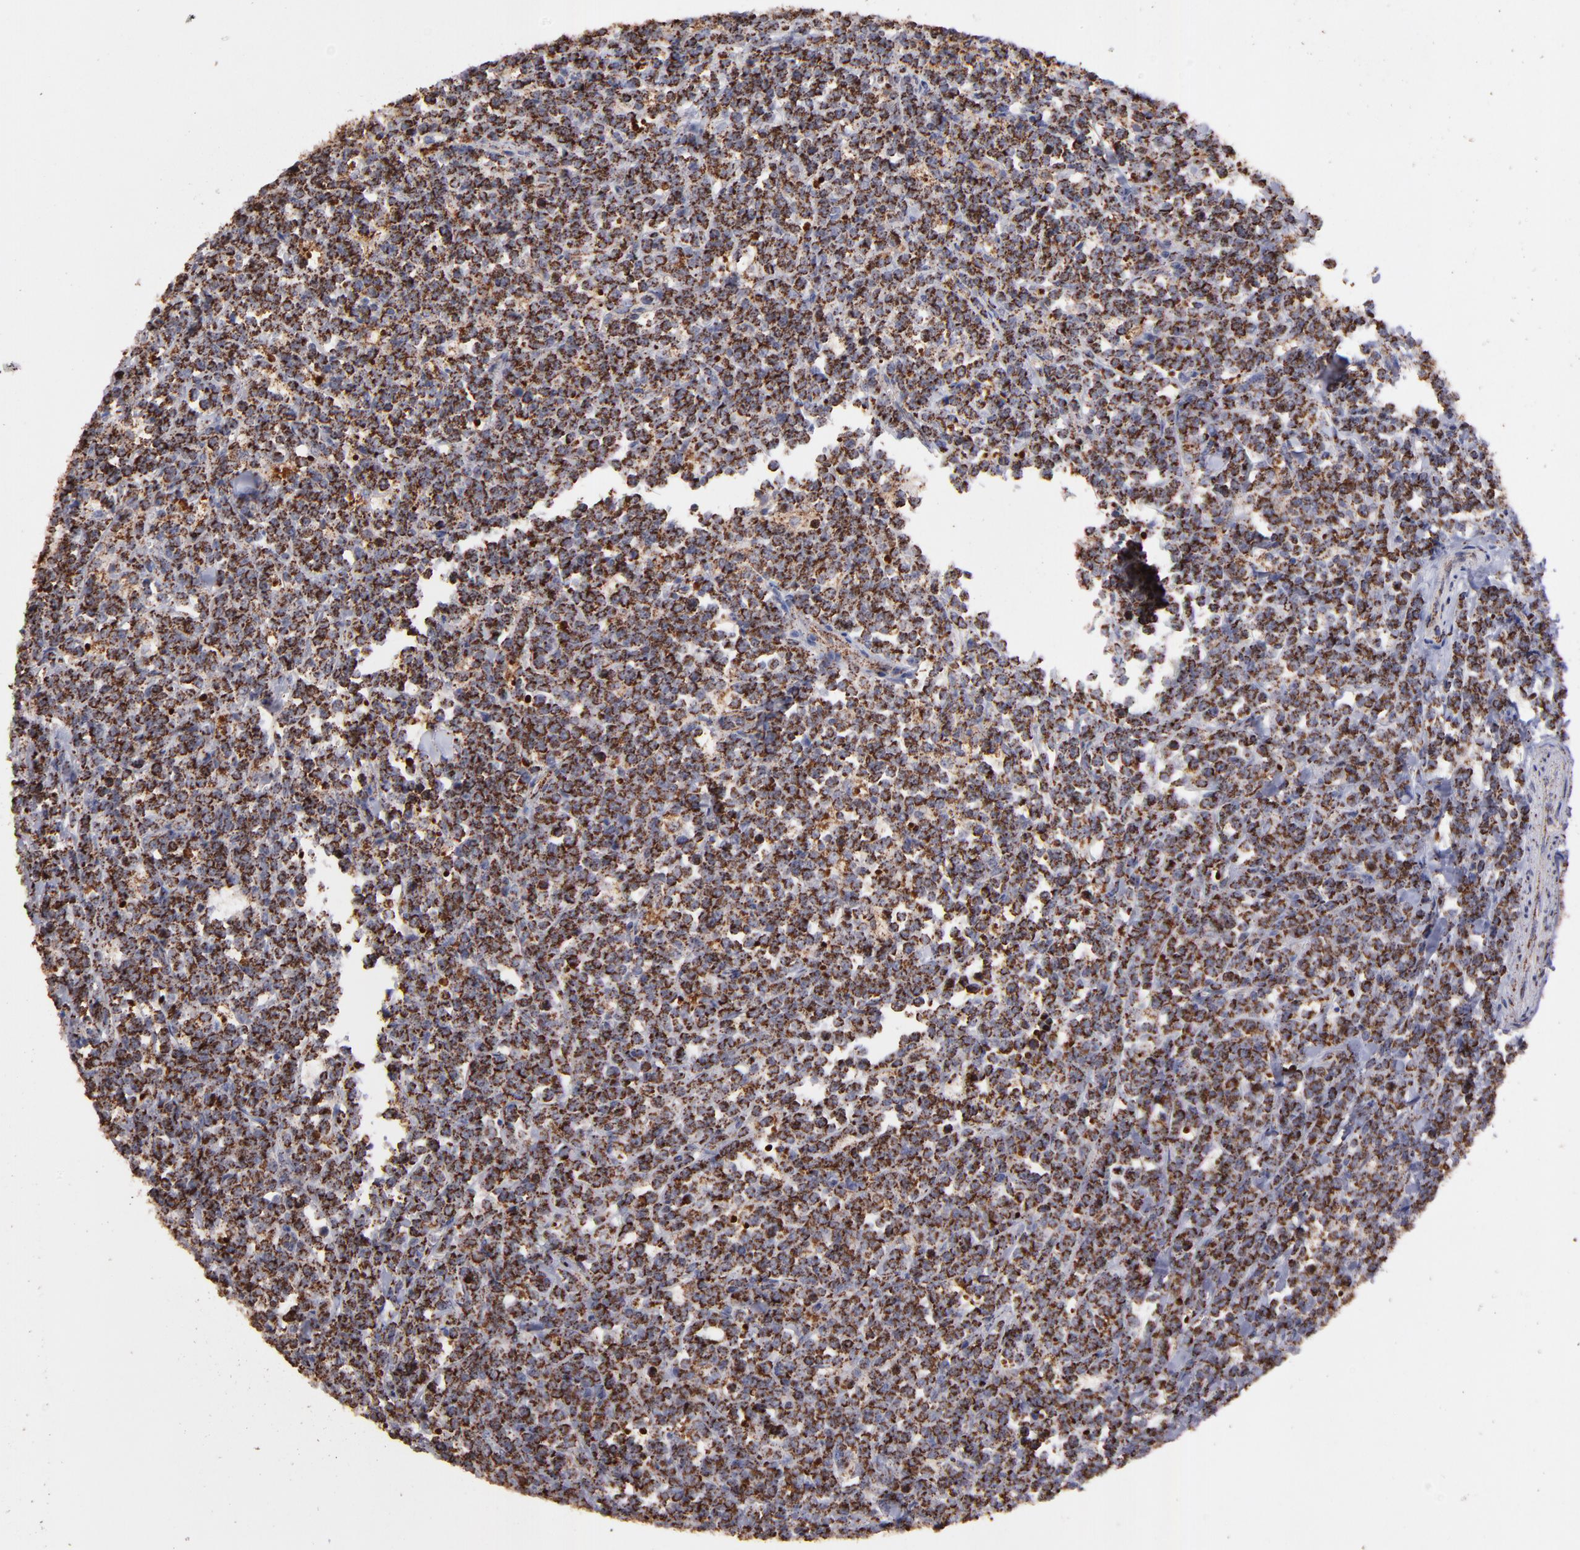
{"staining": {"intensity": "strong", "quantity": ">75%", "location": "cytoplasmic/membranous"}, "tissue": "lymphoma", "cell_type": "Tumor cells", "image_type": "cancer", "snomed": [{"axis": "morphology", "description": "Malignant lymphoma, non-Hodgkin's type, High grade"}, {"axis": "topography", "description": "Small intestine"}, {"axis": "topography", "description": "Colon"}], "caption": "Immunohistochemical staining of human high-grade malignant lymphoma, non-Hodgkin's type exhibits high levels of strong cytoplasmic/membranous expression in about >75% of tumor cells. (brown staining indicates protein expression, while blue staining denotes nuclei).", "gene": "DLST", "patient": {"sex": "male", "age": 8}}